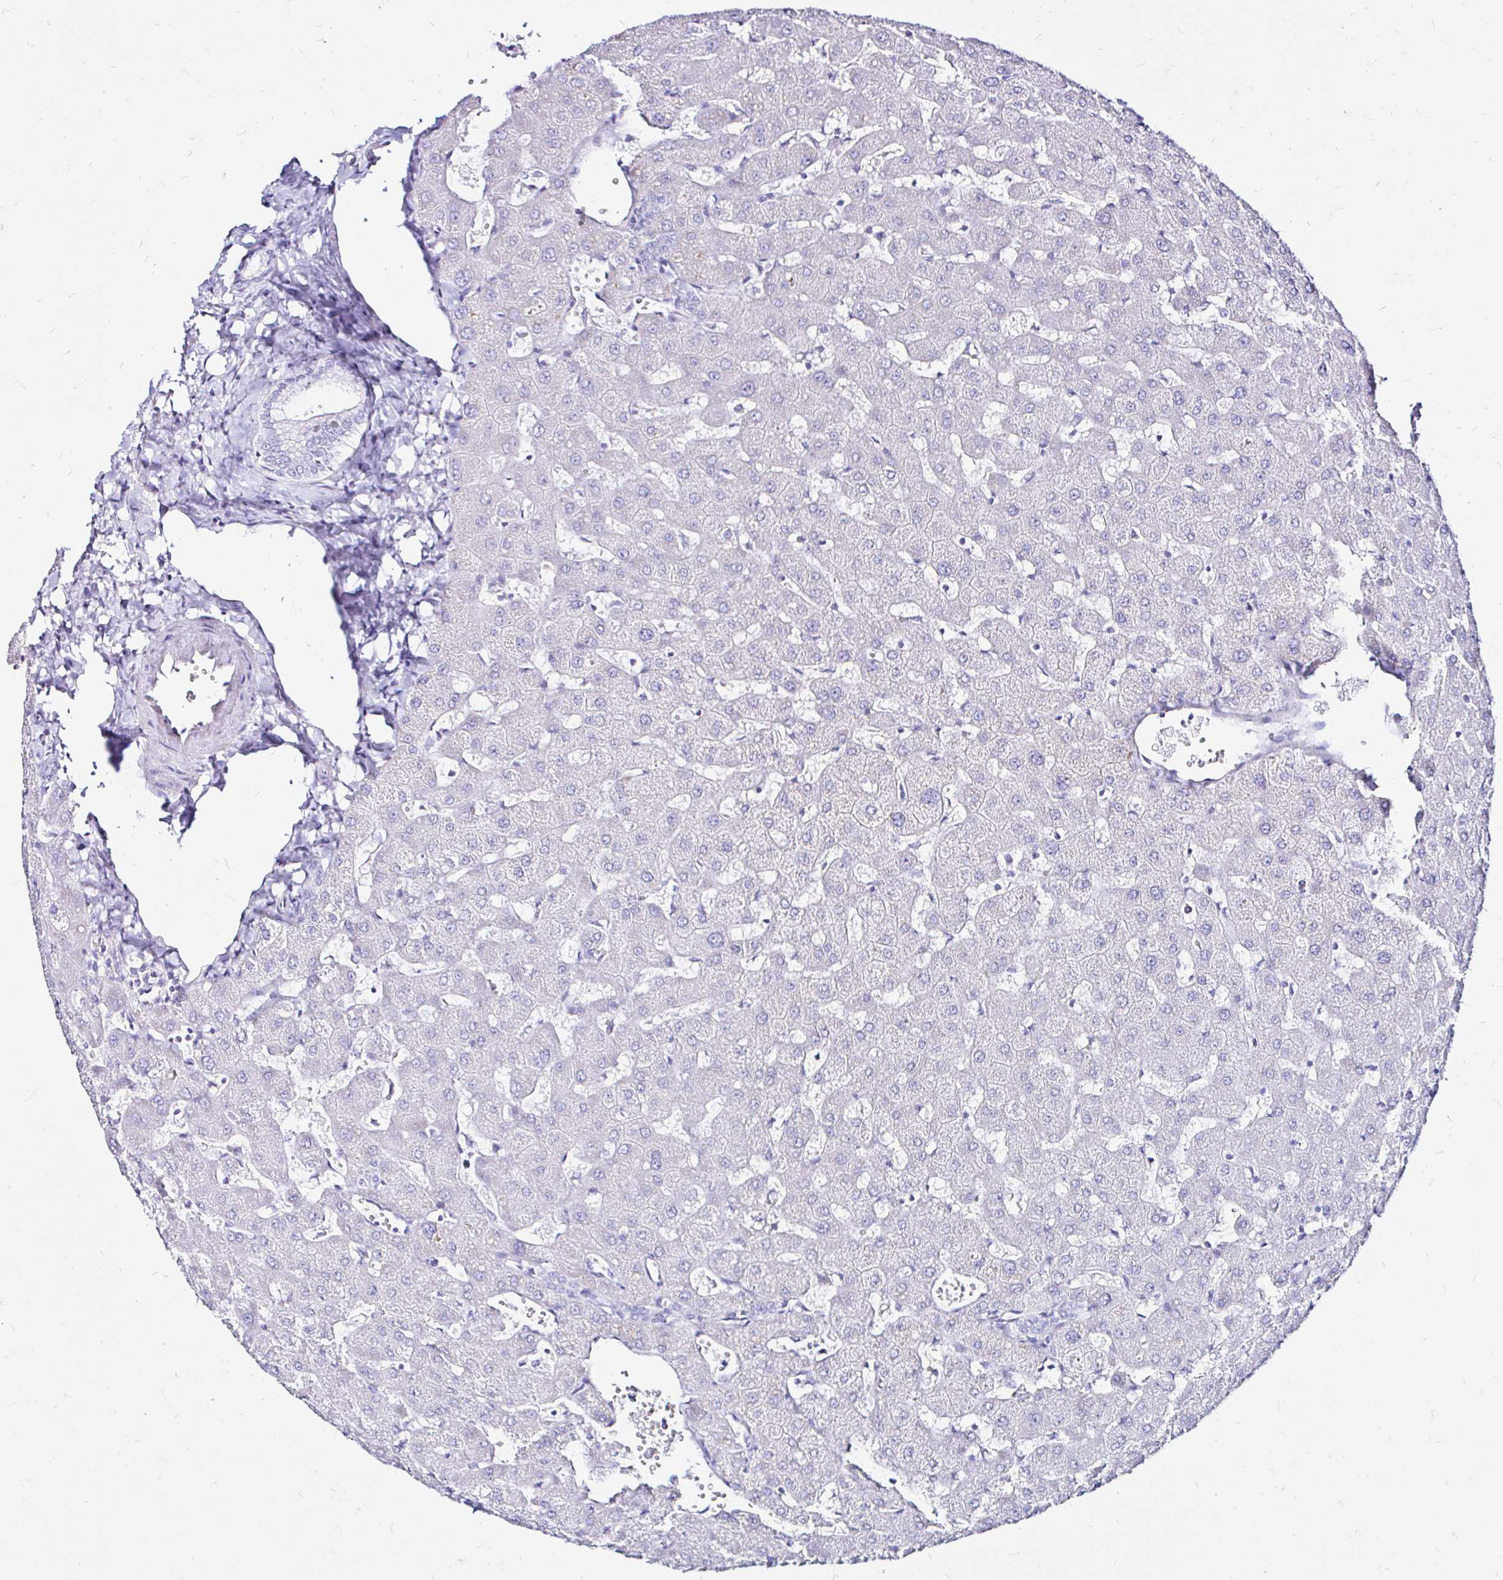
{"staining": {"intensity": "negative", "quantity": "none", "location": "none"}, "tissue": "liver", "cell_type": "Cholangiocytes", "image_type": "normal", "snomed": [{"axis": "morphology", "description": "Normal tissue, NOS"}, {"axis": "topography", "description": "Liver"}], "caption": "This photomicrograph is of benign liver stained with immunohistochemistry (IHC) to label a protein in brown with the nuclei are counter-stained blue. There is no positivity in cholangiocytes.", "gene": "ZNF432", "patient": {"sex": "female", "age": 63}}